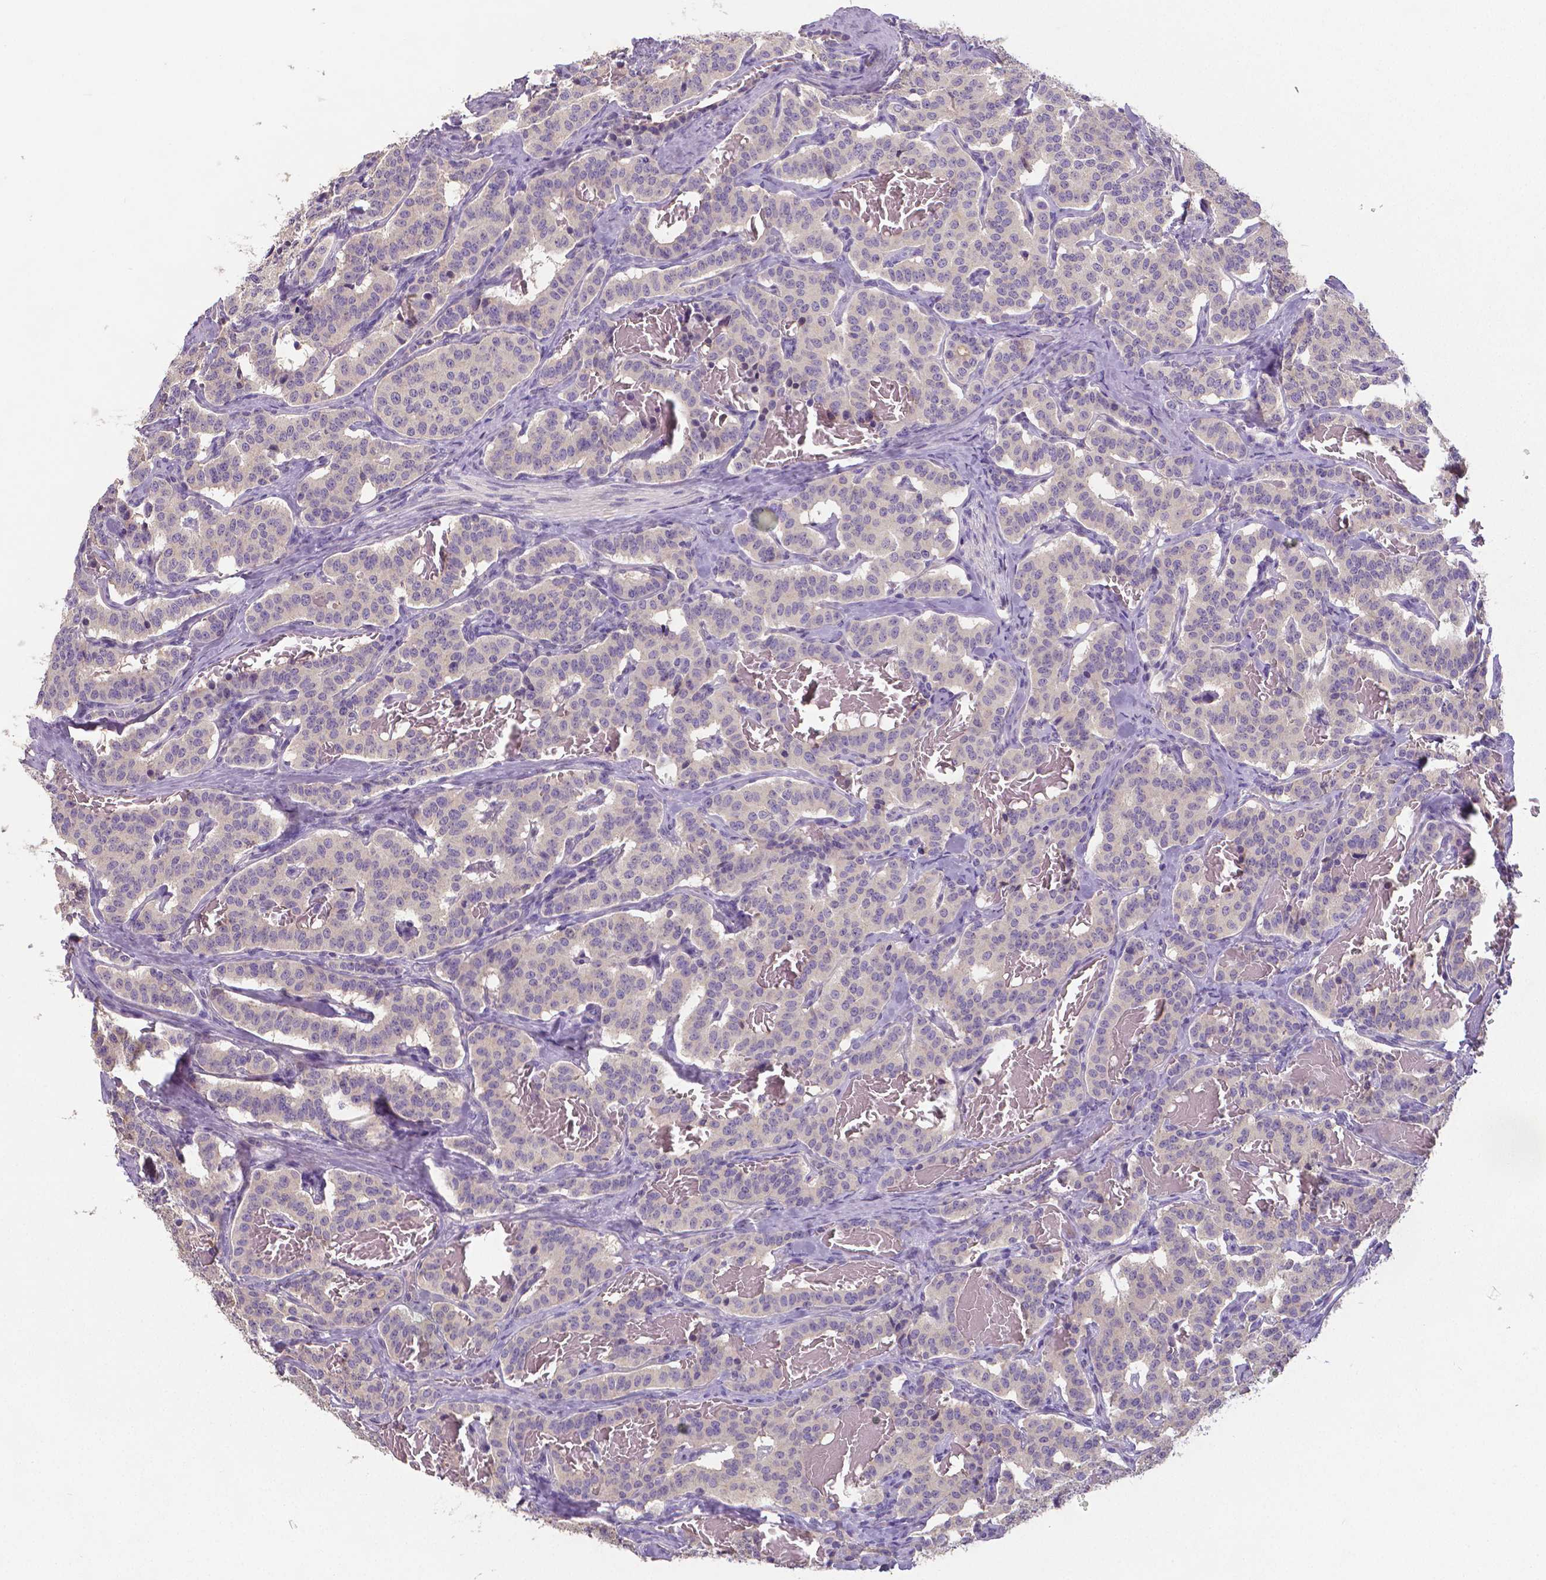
{"staining": {"intensity": "negative", "quantity": "none", "location": "none"}, "tissue": "carcinoid", "cell_type": "Tumor cells", "image_type": "cancer", "snomed": [{"axis": "morphology", "description": "Carcinoid, malignant, NOS"}, {"axis": "topography", "description": "Lung"}], "caption": "Tumor cells show no significant protein staining in carcinoid.", "gene": "CRMP1", "patient": {"sex": "female", "age": 46}}